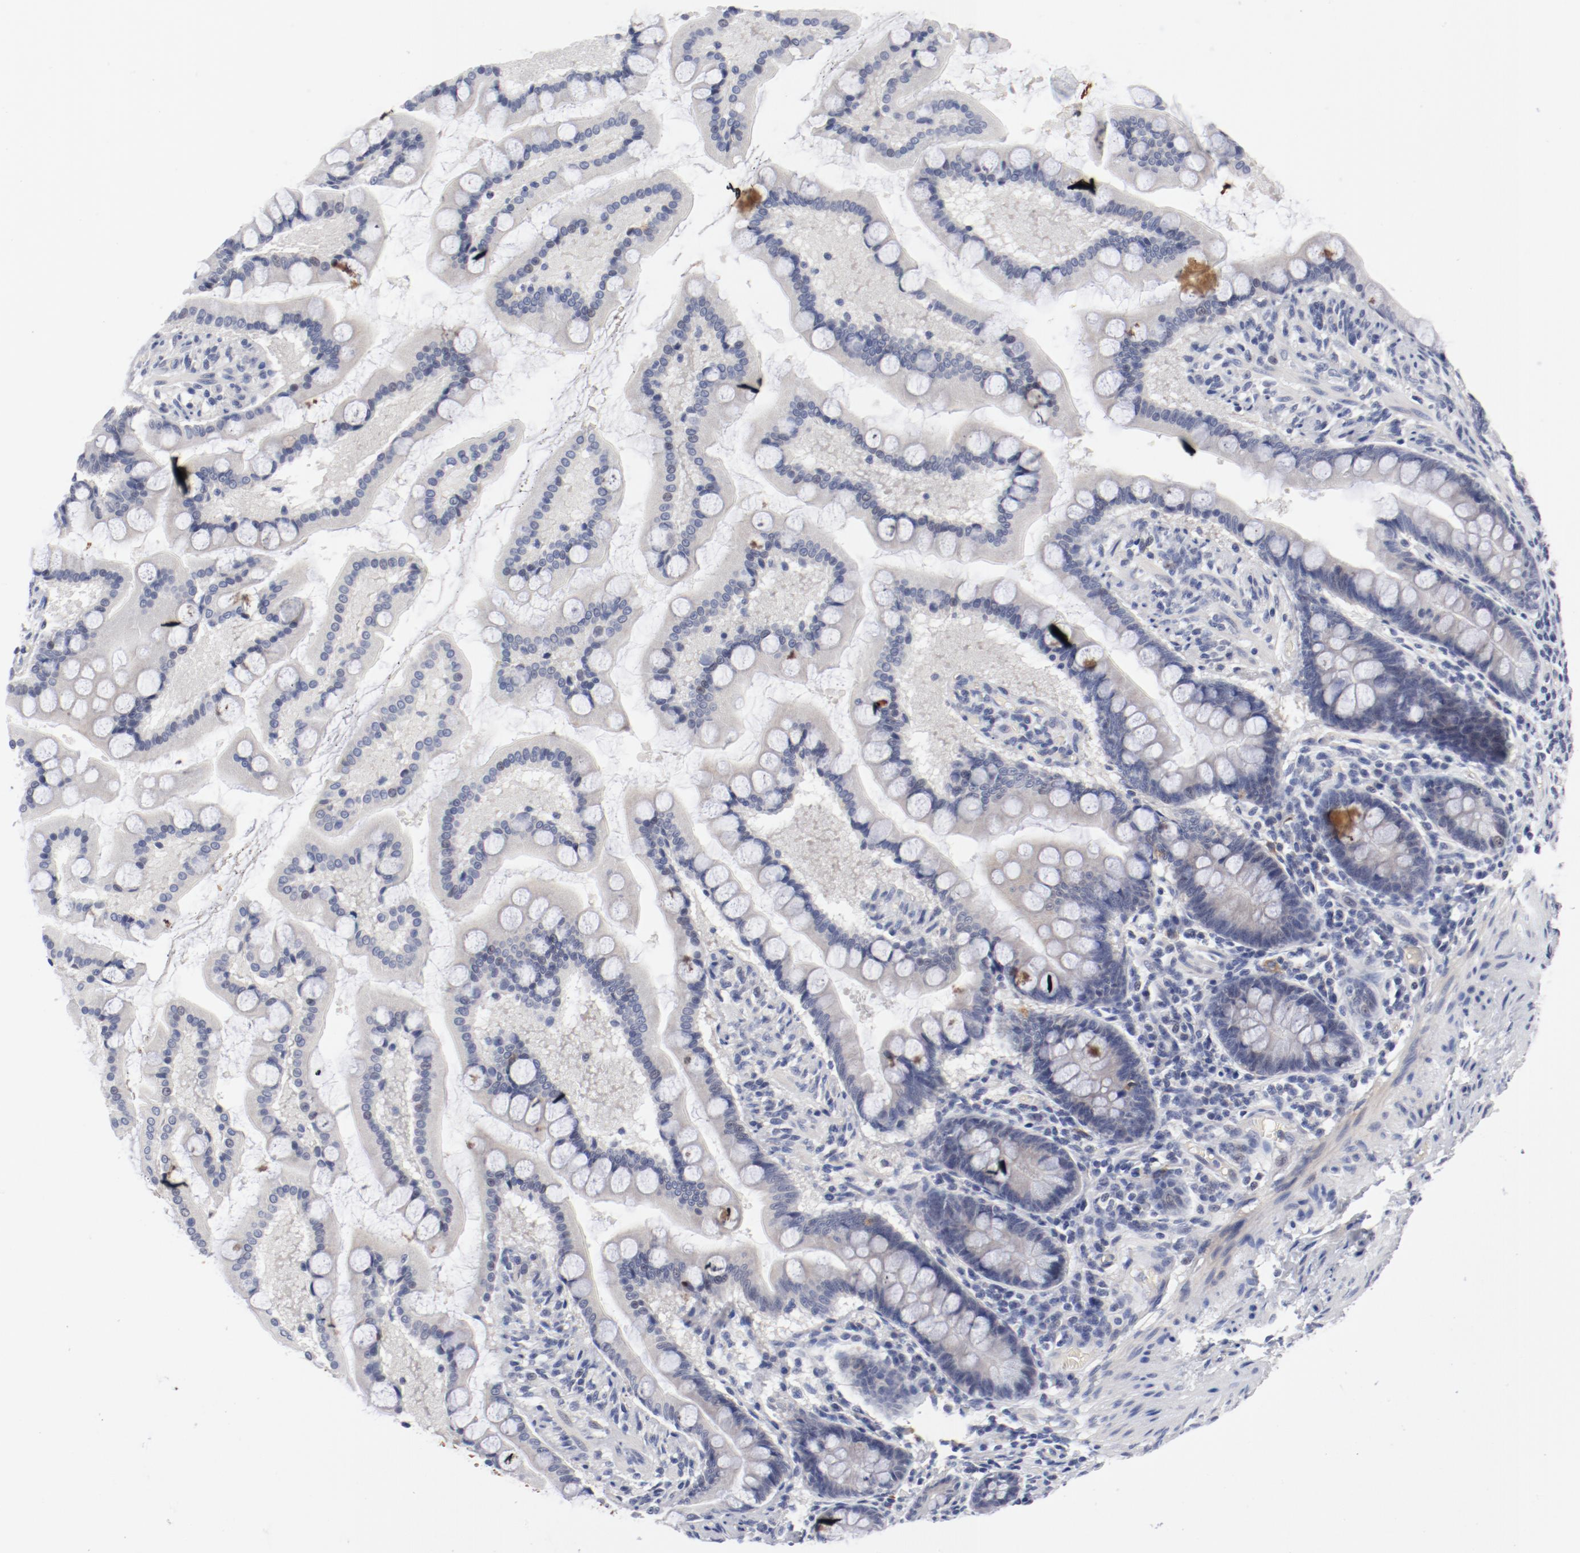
{"staining": {"intensity": "negative", "quantity": "none", "location": "none"}, "tissue": "small intestine", "cell_type": "Glandular cells", "image_type": "normal", "snomed": [{"axis": "morphology", "description": "Normal tissue, NOS"}, {"axis": "topography", "description": "Small intestine"}], "caption": "Photomicrograph shows no protein staining in glandular cells of unremarkable small intestine. (Immunohistochemistry (ihc), brightfield microscopy, high magnification).", "gene": "KCNK13", "patient": {"sex": "male", "age": 41}}